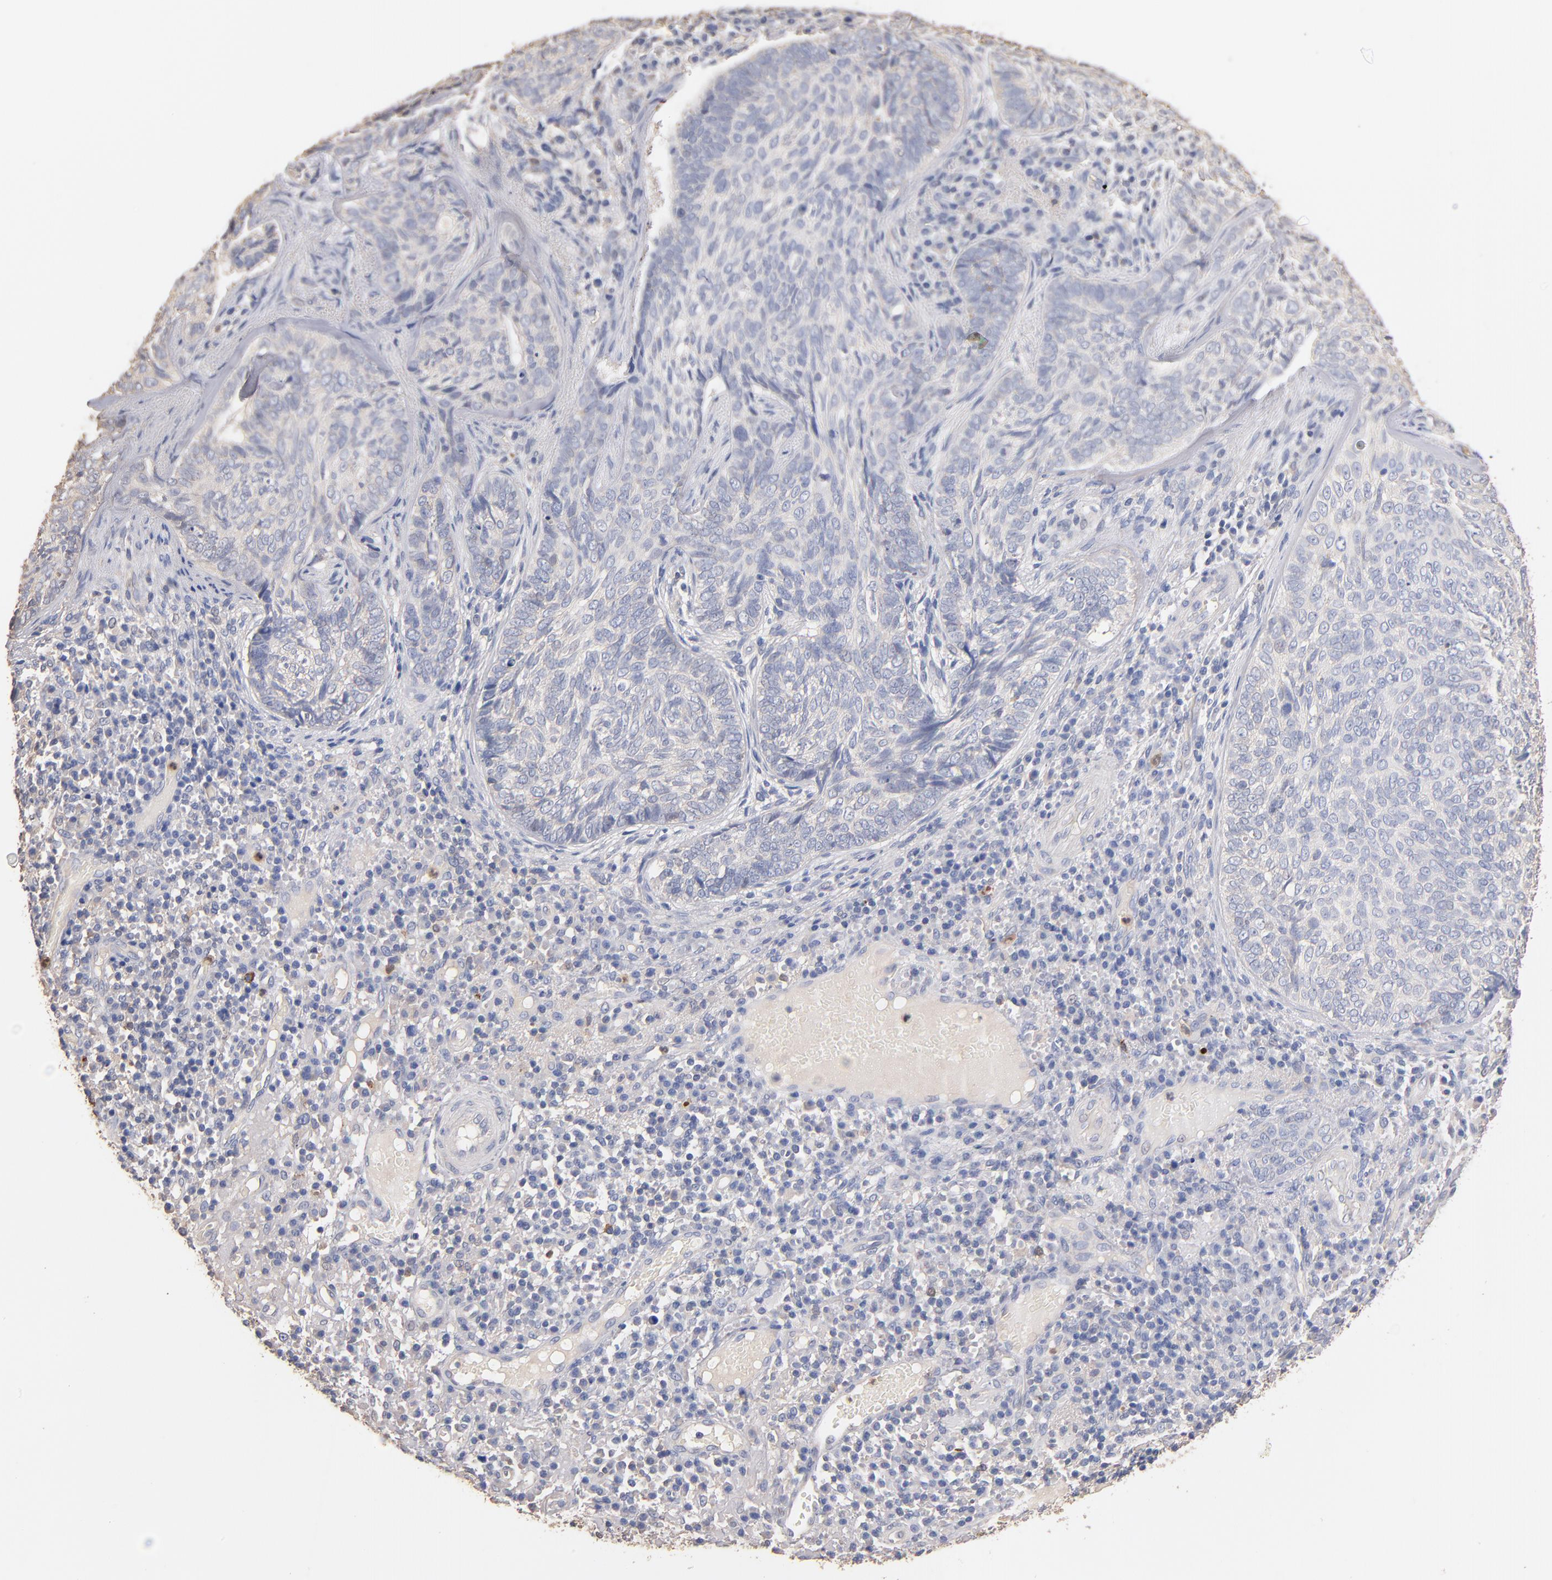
{"staining": {"intensity": "negative", "quantity": "none", "location": "none"}, "tissue": "skin cancer", "cell_type": "Tumor cells", "image_type": "cancer", "snomed": [{"axis": "morphology", "description": "Basal cell carcinoma"}, {"axis": "topography", "description": "Skin"}], "caption": "High power microscopy micrograph of an immunohistochemistry histopathology image of basal cell carcinoma (skin), revealing no significant staining in tumor cells. (Brightfield microscopy of DAB (3,3'-diaminobenzidine) immunohistochemistry (IHC) at high magnification).", "gene": "RO60", "patient": {"sex": "male", "age": 72}}